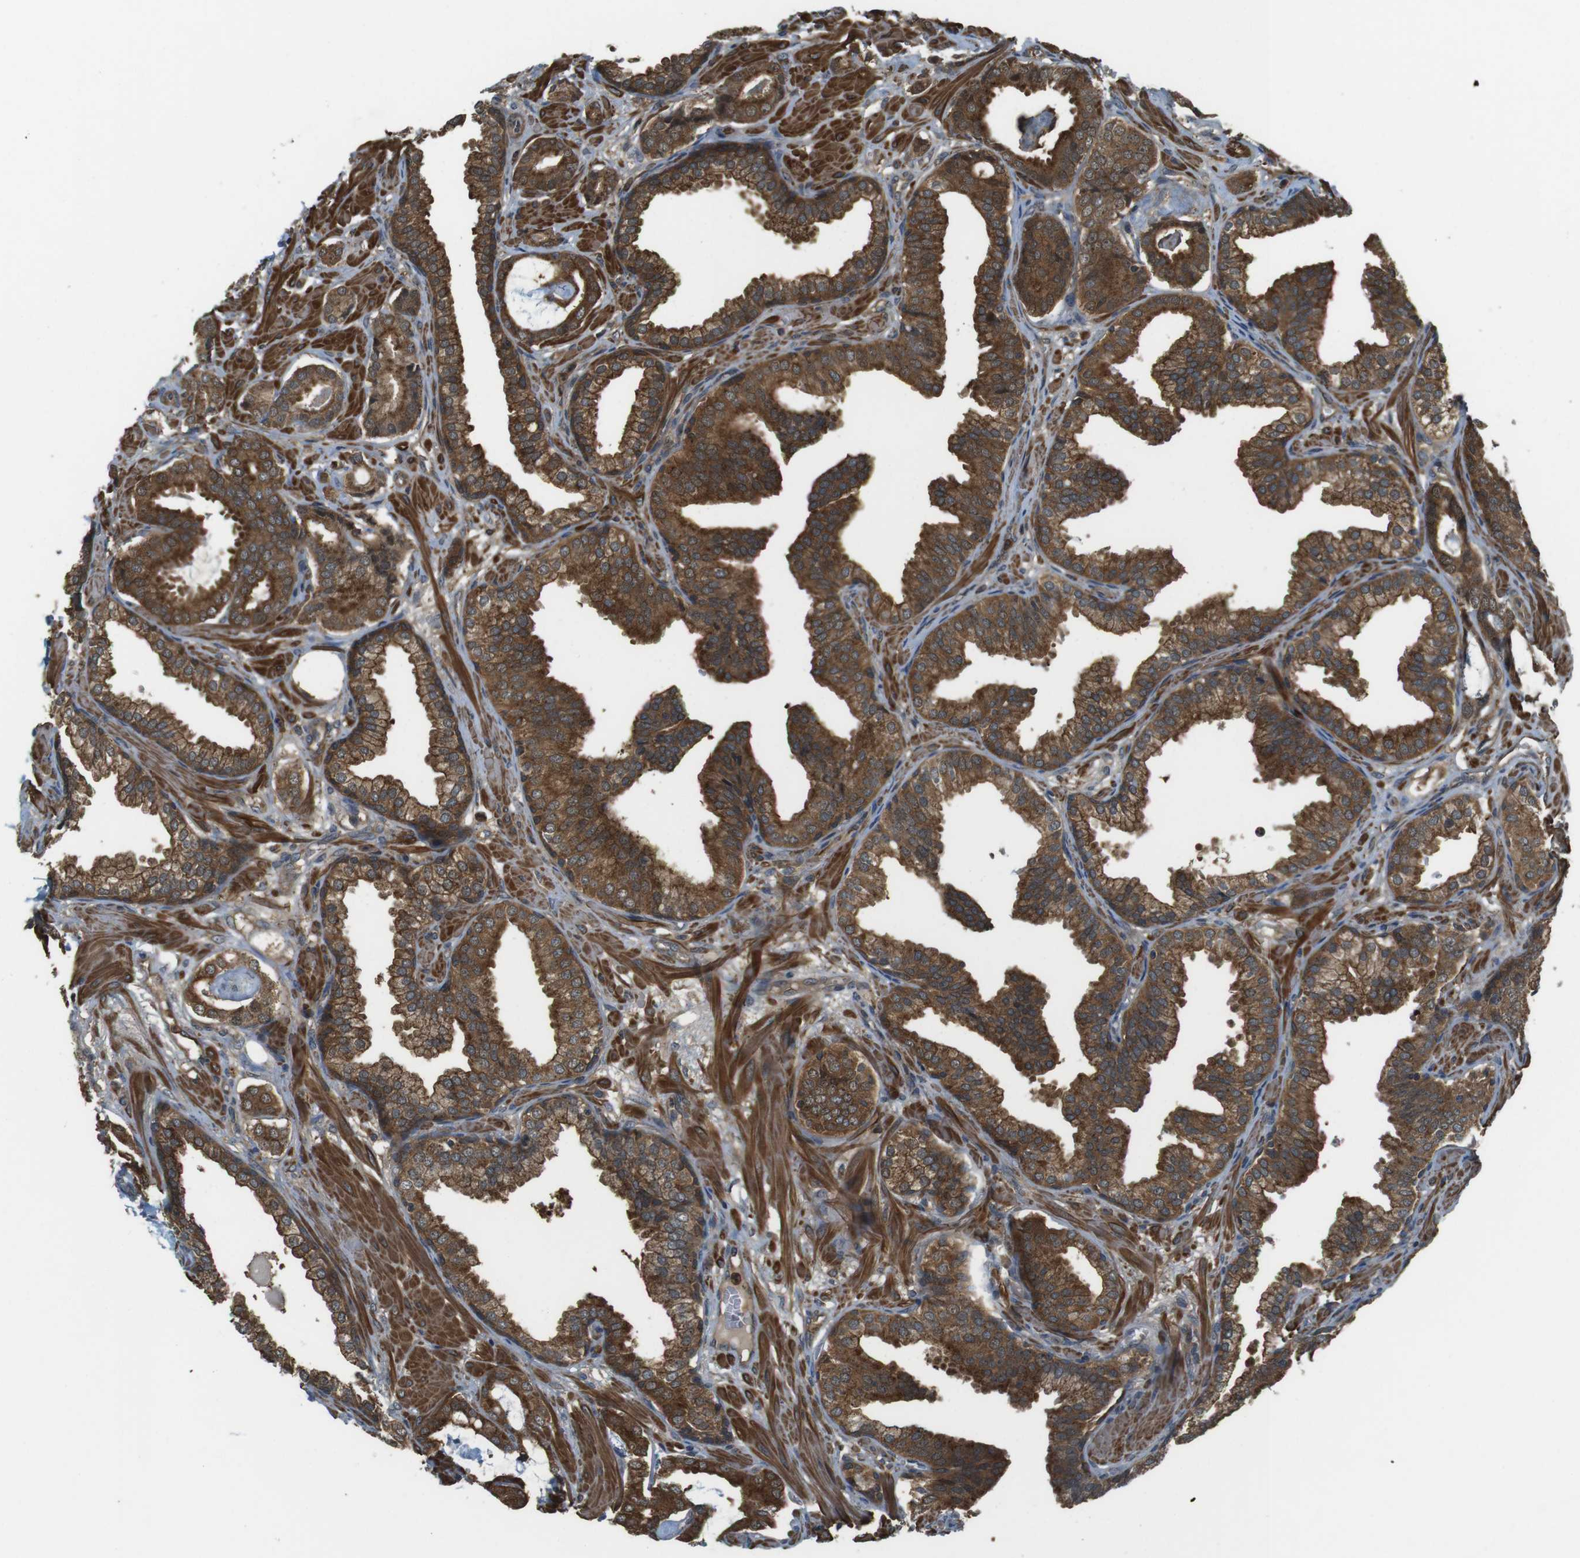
{"staining": {"intensity": "strong", "quantity": ">75%", "location": "cytoplasmic/membranous"}, "tissue": "prostate cancer", "cell_type": "Tumor cells", "image_type": "cancer", "snomed": [{"axis": "morphology", "description": "Adenocarcinoma, Low grade"}, {"axis": "topography", "description": "Prostate"}], "caption": "A brown stain labels strong cytoplasmic/membranous expression of a protein in prostate cancer tumor cells. The staining was performed using DAB (3,3'-diaminobenzidine) to visualize the protein expression in brown, while the nuclei were stained in blue with hematoxylin (Magnification: 20x).", "gene": "LRRC3B", "patient": {"sex": "male", "age": 53}}